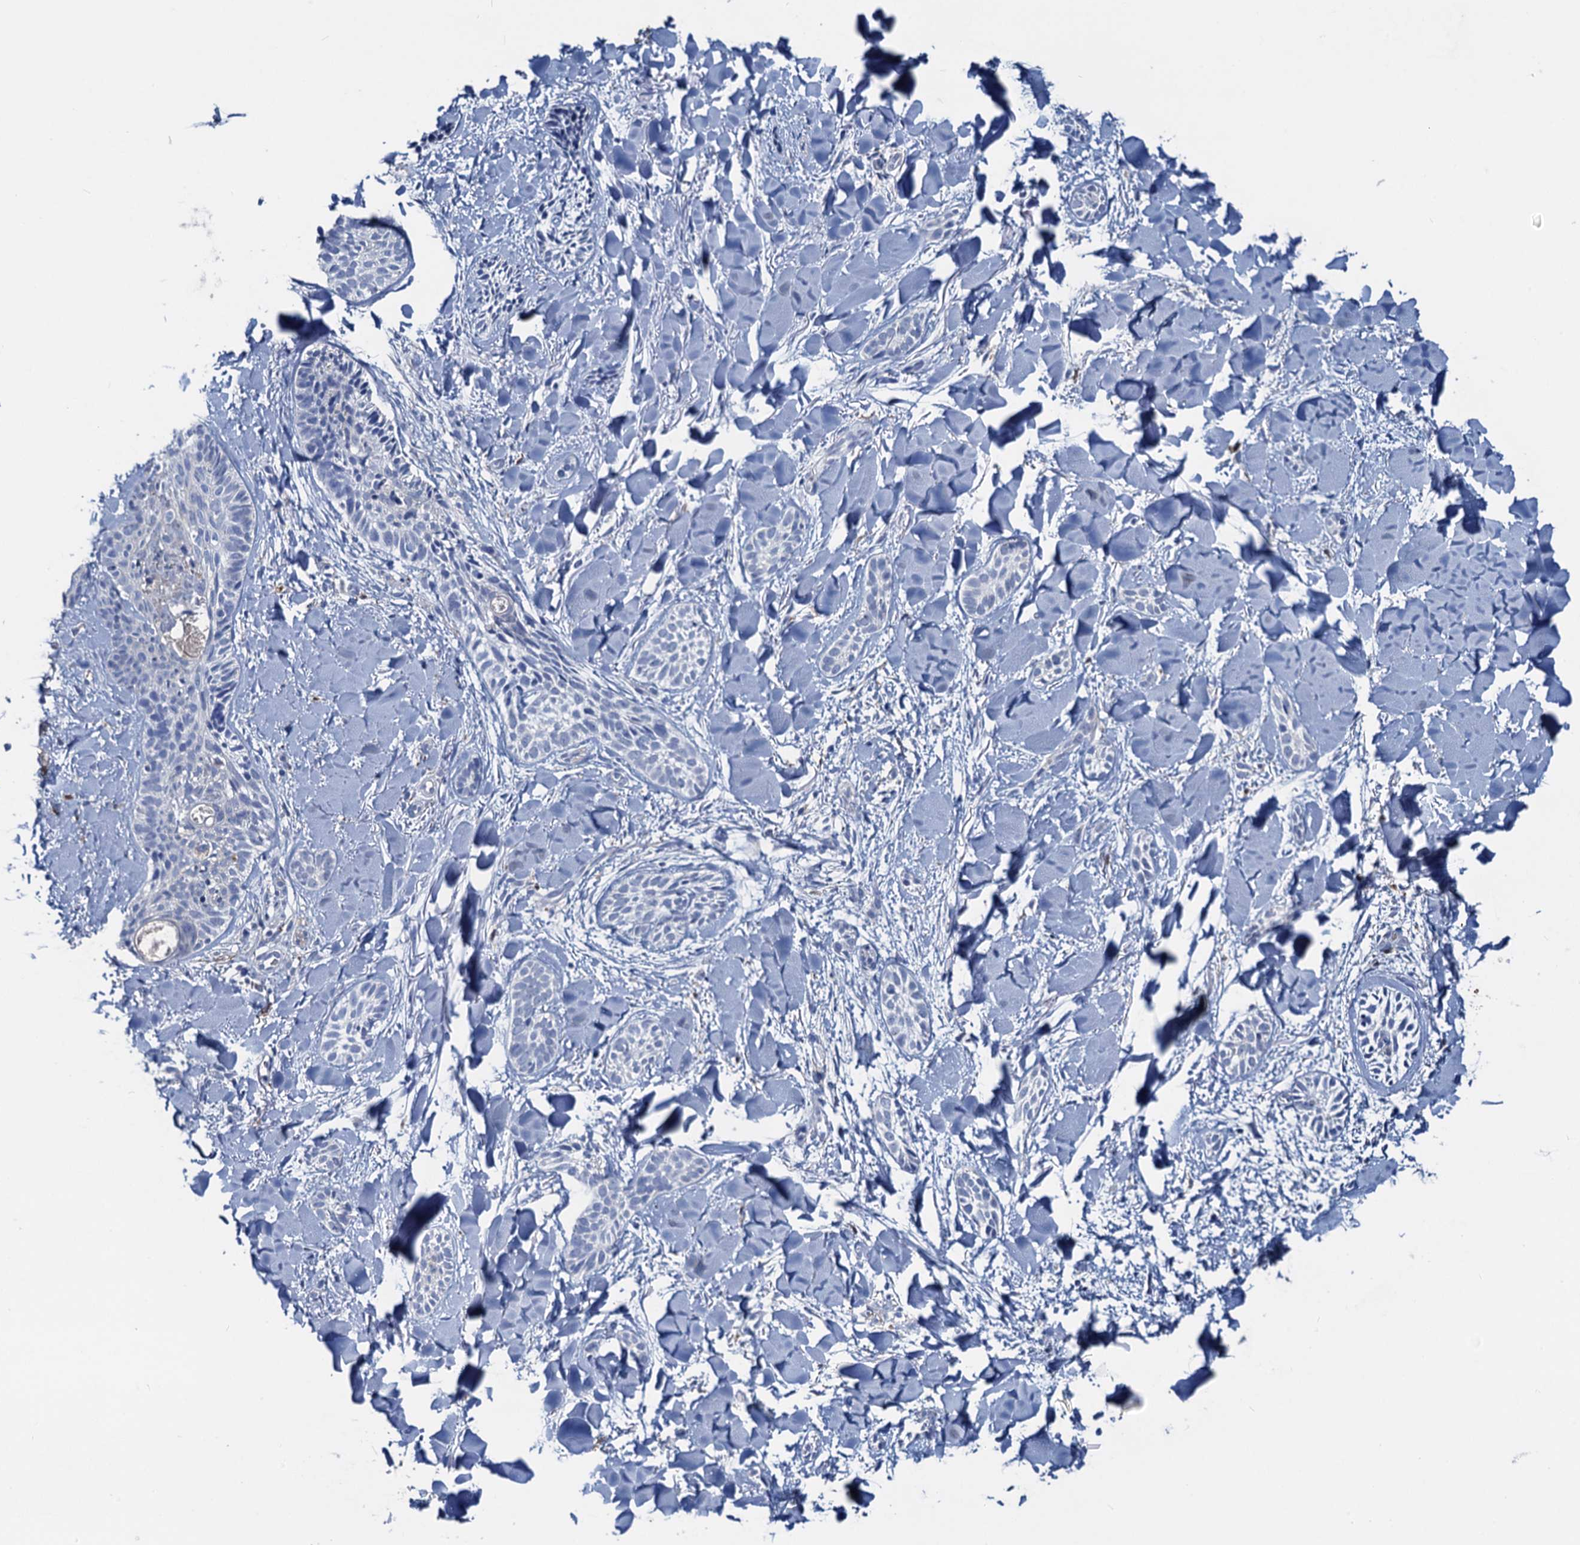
{"staining": {"intensity": "negative", "quantity": "none", "location": "none"}, "tissue": "skin cancer", "cell_type": "Tumor cells", "image_type": "cancer", "snomed": [{"axis": "morphology", "description": "Basal cell carcinoma"}, {"axis": "topography", "description": "Skin"}], "caption": "DAB immunohistochemical staining of human basal cell carcinoma (skin) exhibits no significant staining in tumor cells.", "gene": "RTKN2", "patient": {"sex": "female", "age": 59}}